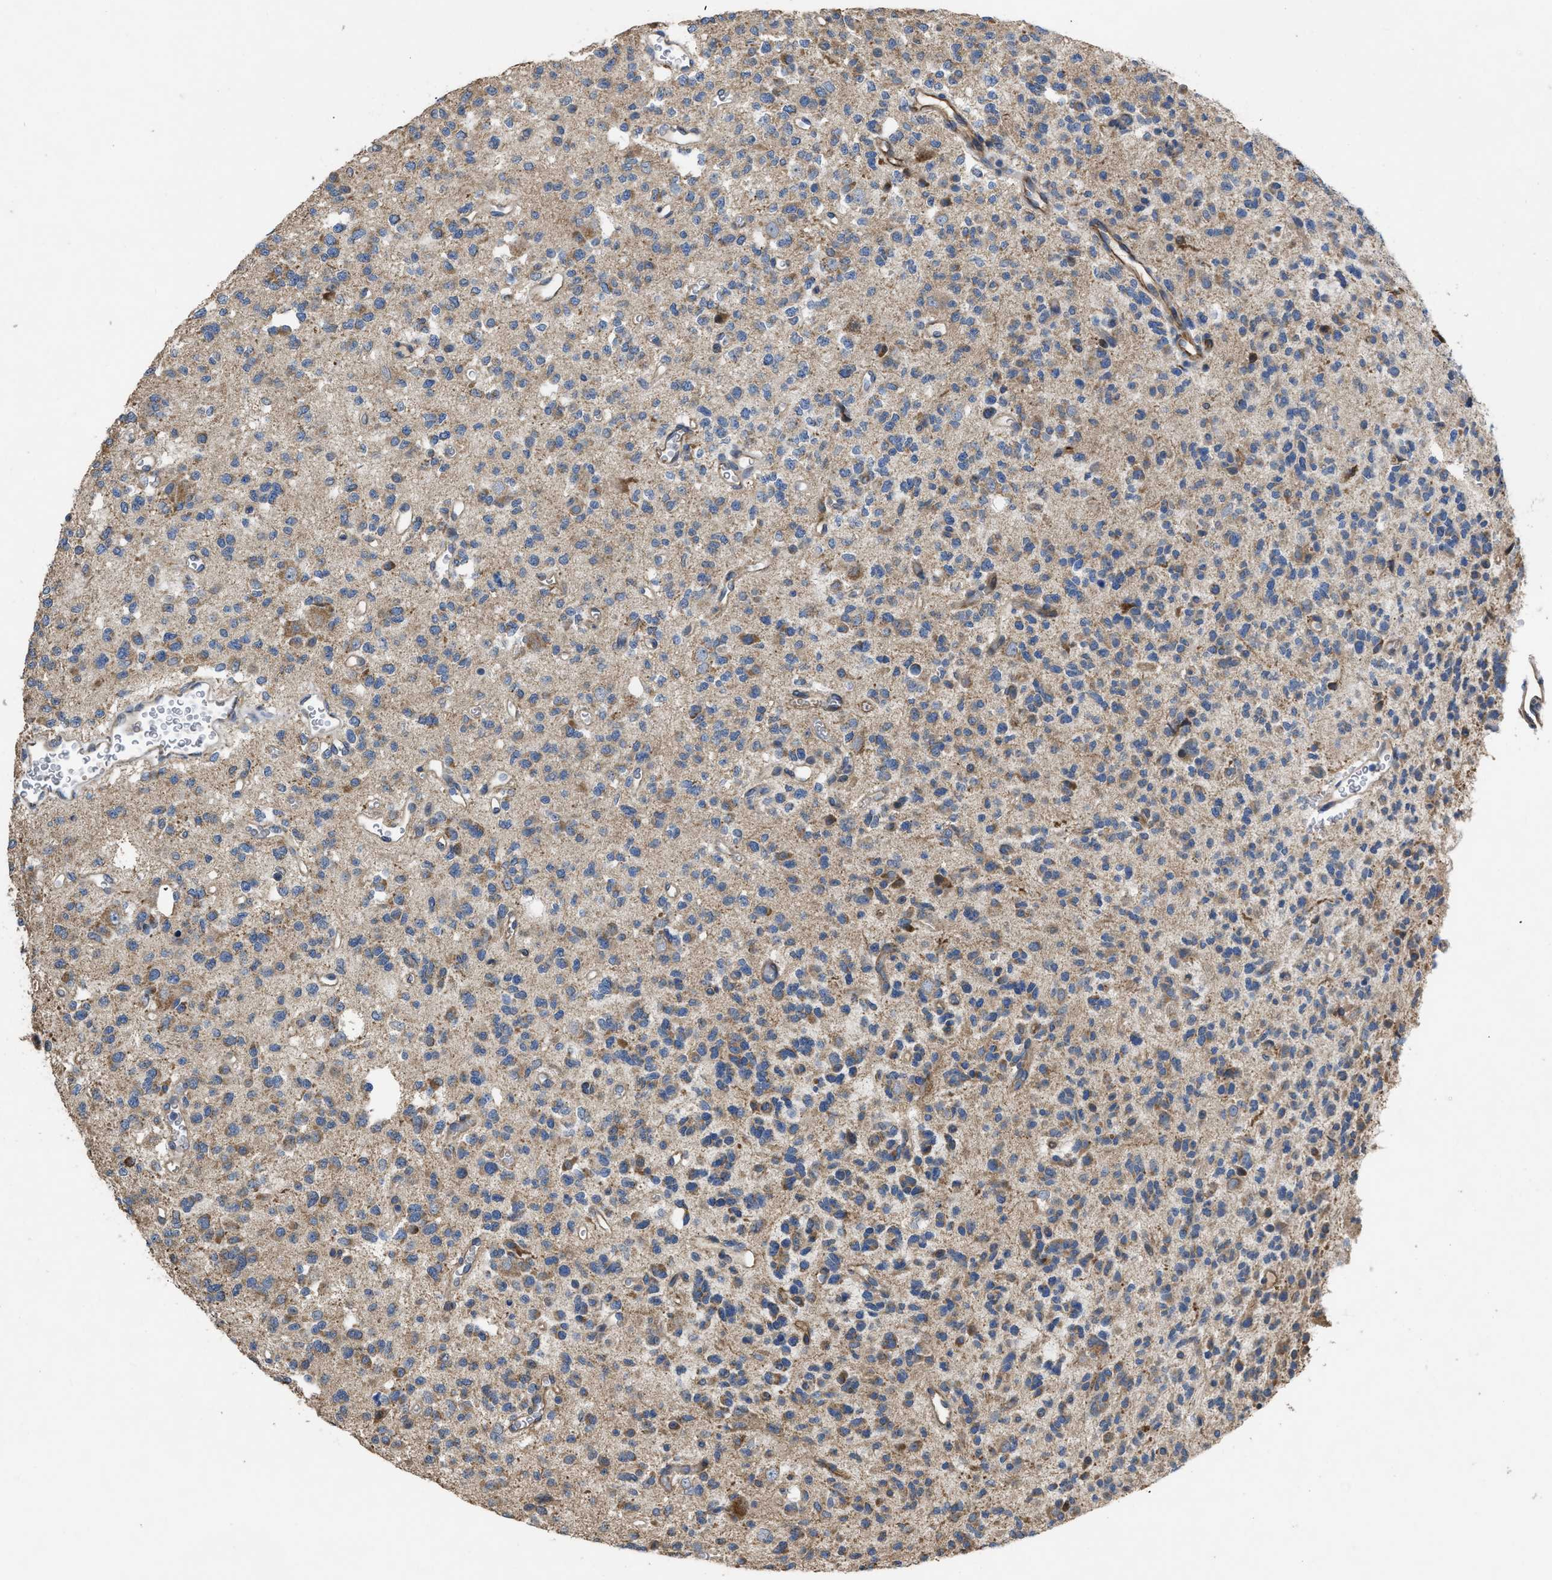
{"staining": {"intensity": "weak", "quantity": ">75%", "location": "cytoplasmic/membranous"}, "tissue": "glioma", "cell_type": "Tumor cells", "image_type": "cancer", "snomed": [{"axis": "morphology", "description": "Glioma, malignant, Low grade"}, {"axis": "topography", "description": "Brain"}], "caption": "Tumor cells demonstrate low levels of weak cytoplasmic/membranous expression in about >75% of cells in glioma.", "gene": "SLC4A11", "patient": {"sex": "male", "age": 38}}